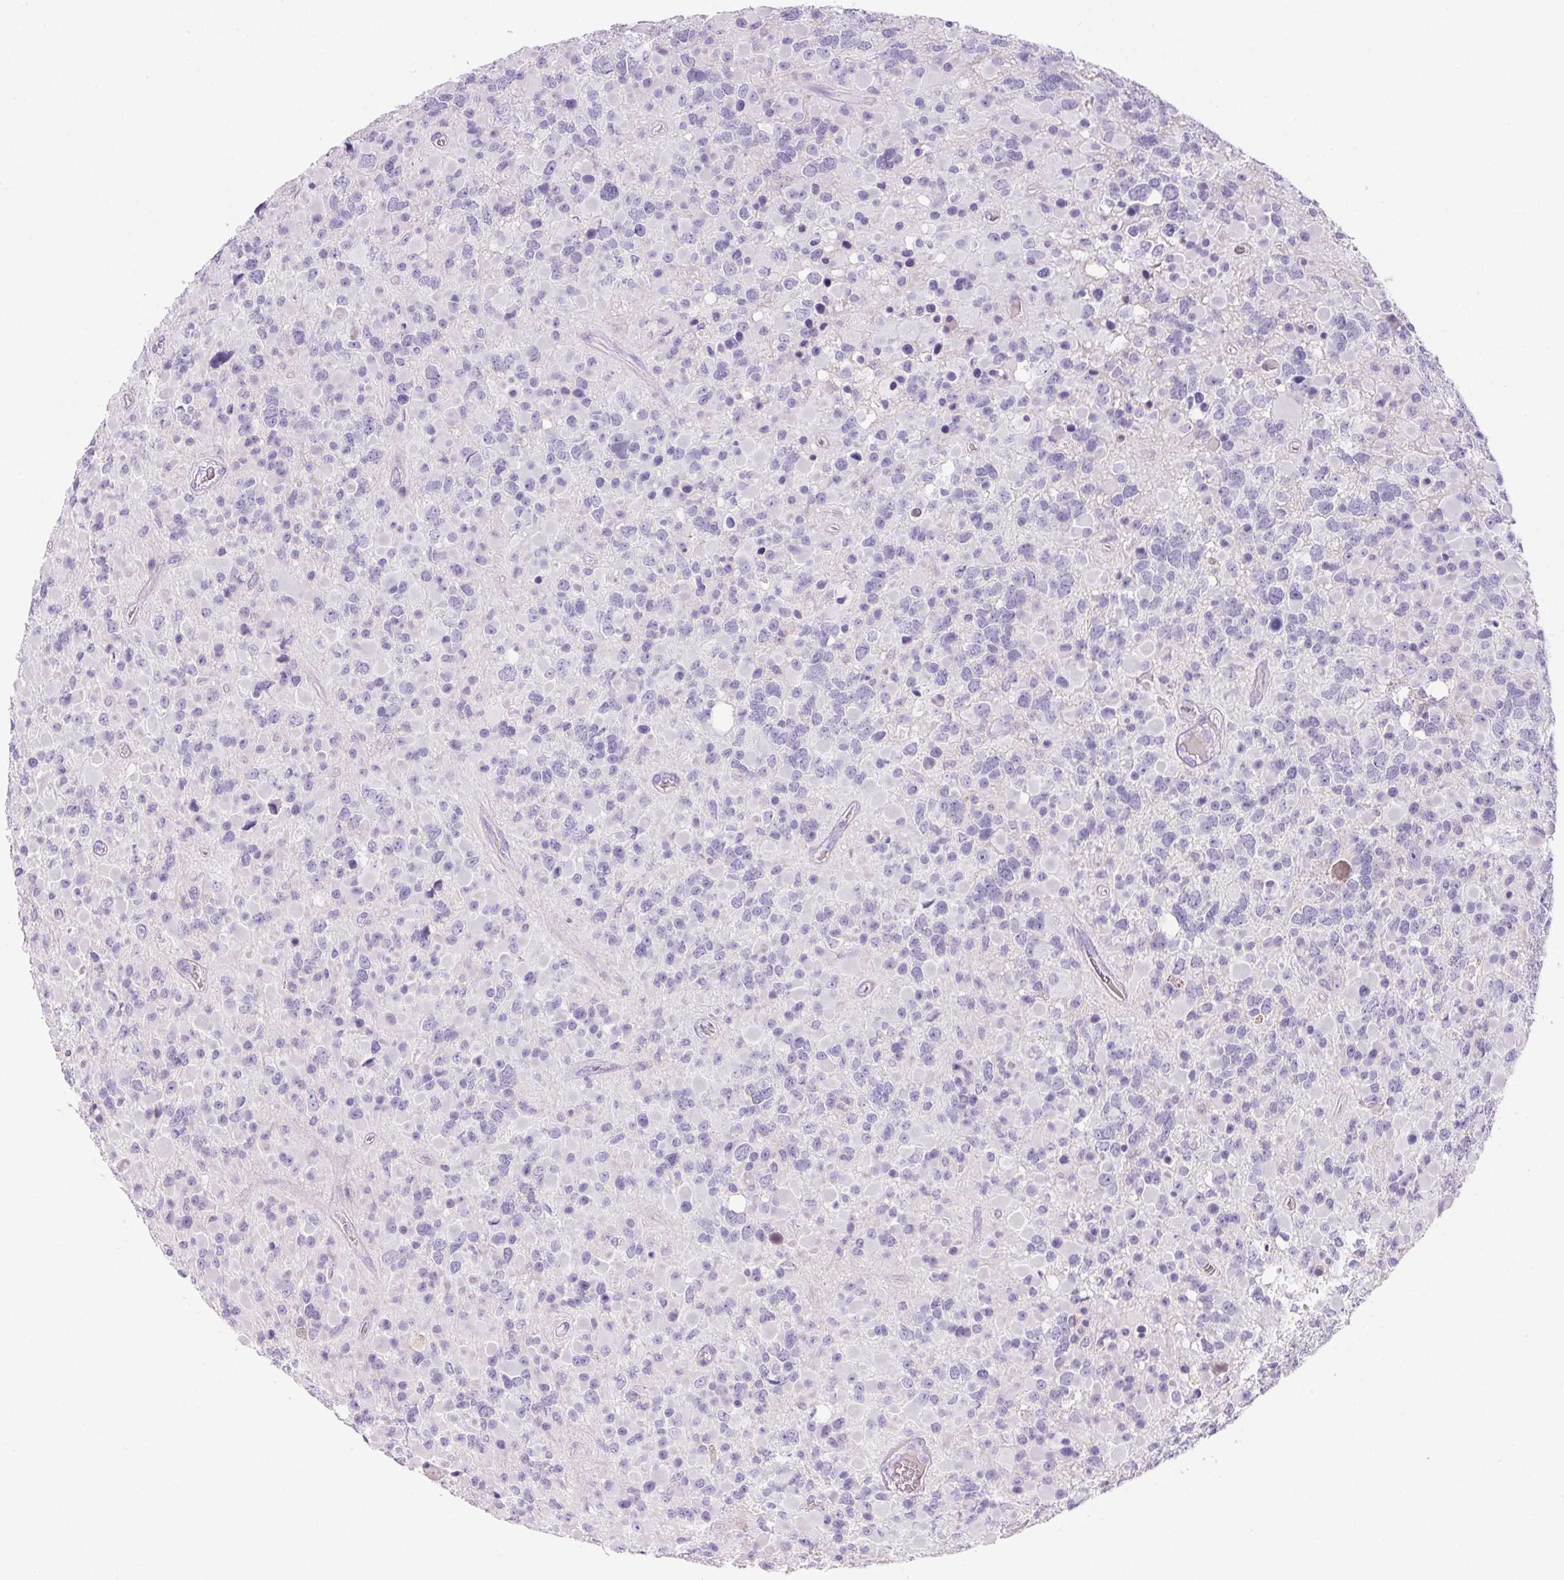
{"staining": {"intensity": "negative", "quantity": "none", "location": "none"}, "tissue": "glioma", "cell_type": "Tumor cells", "image_type": "cancer", "snomed": [{"axis": "morphology", "description": "Glioma, malignant, High grade"}, {"axis": "topography", "description": "Brain"}], "caption": "Glioma was stained to show a protein in brown. There is no significant staining in tumor cells.", "gene": "PADI4", "patient": {"sex": "female", "age": 40}}